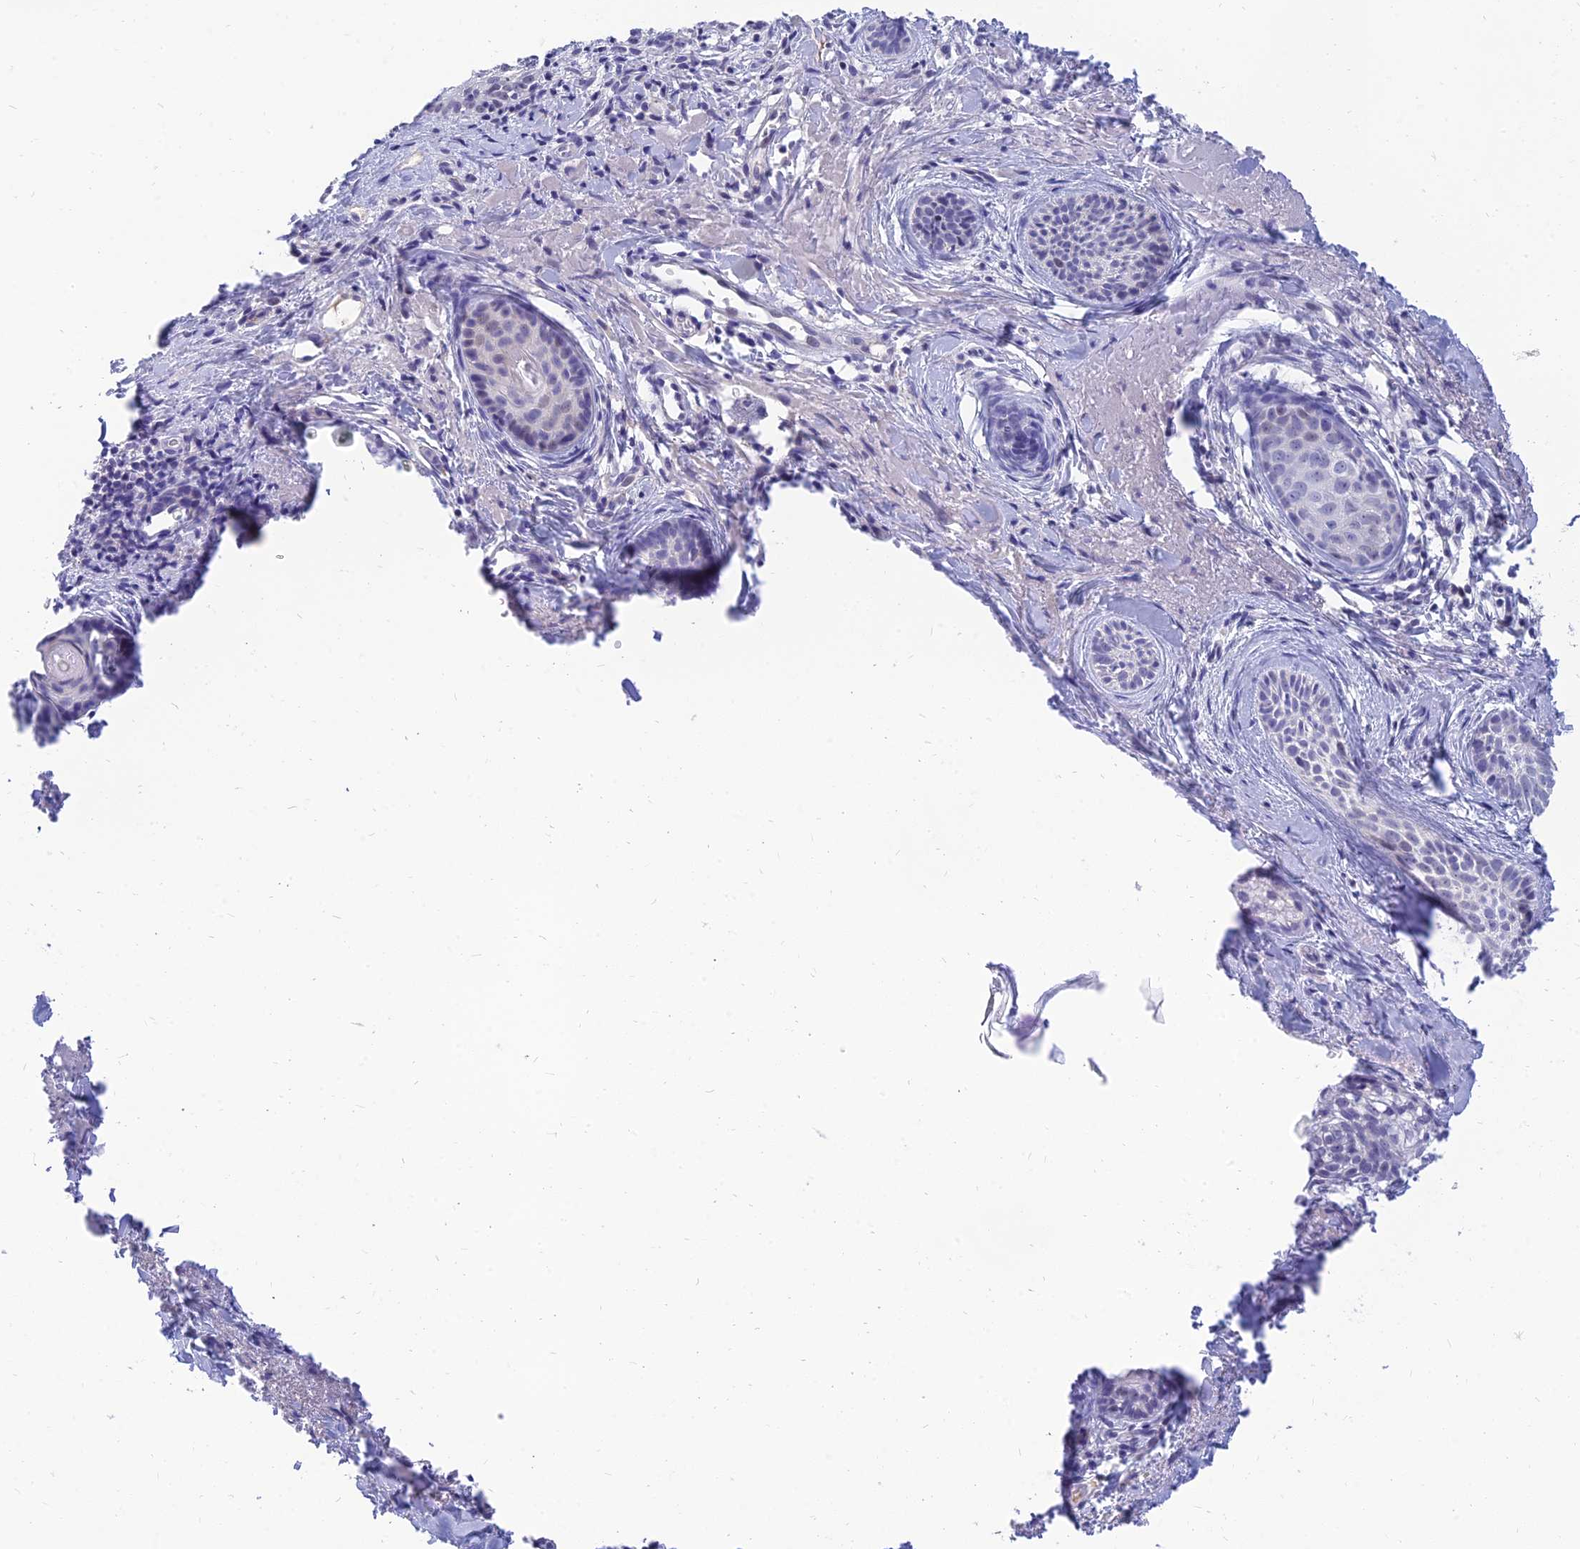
{"staining": {"intensity": "negative", "quantity": "none", "location": "none"}, "tissue": "skin cancer", "cell_type": "Tumor cells", "image_type": "cancer", "snomed": [{"axis": "morphology", "description": "Basal cell carcinoma"}, {"axis": "topography", "description": "Skin"}], "caption": "Tumor cells are negative for protein expression in human basal cell carcinoma (skin). (DAB (3,3'-diaminobenzidine) immunohistochemistry (IHC) visualized using brightfield microscopy, high magnification).", "gene": "TMEM161B", "patient": {"sex": "female", "age": 76}}